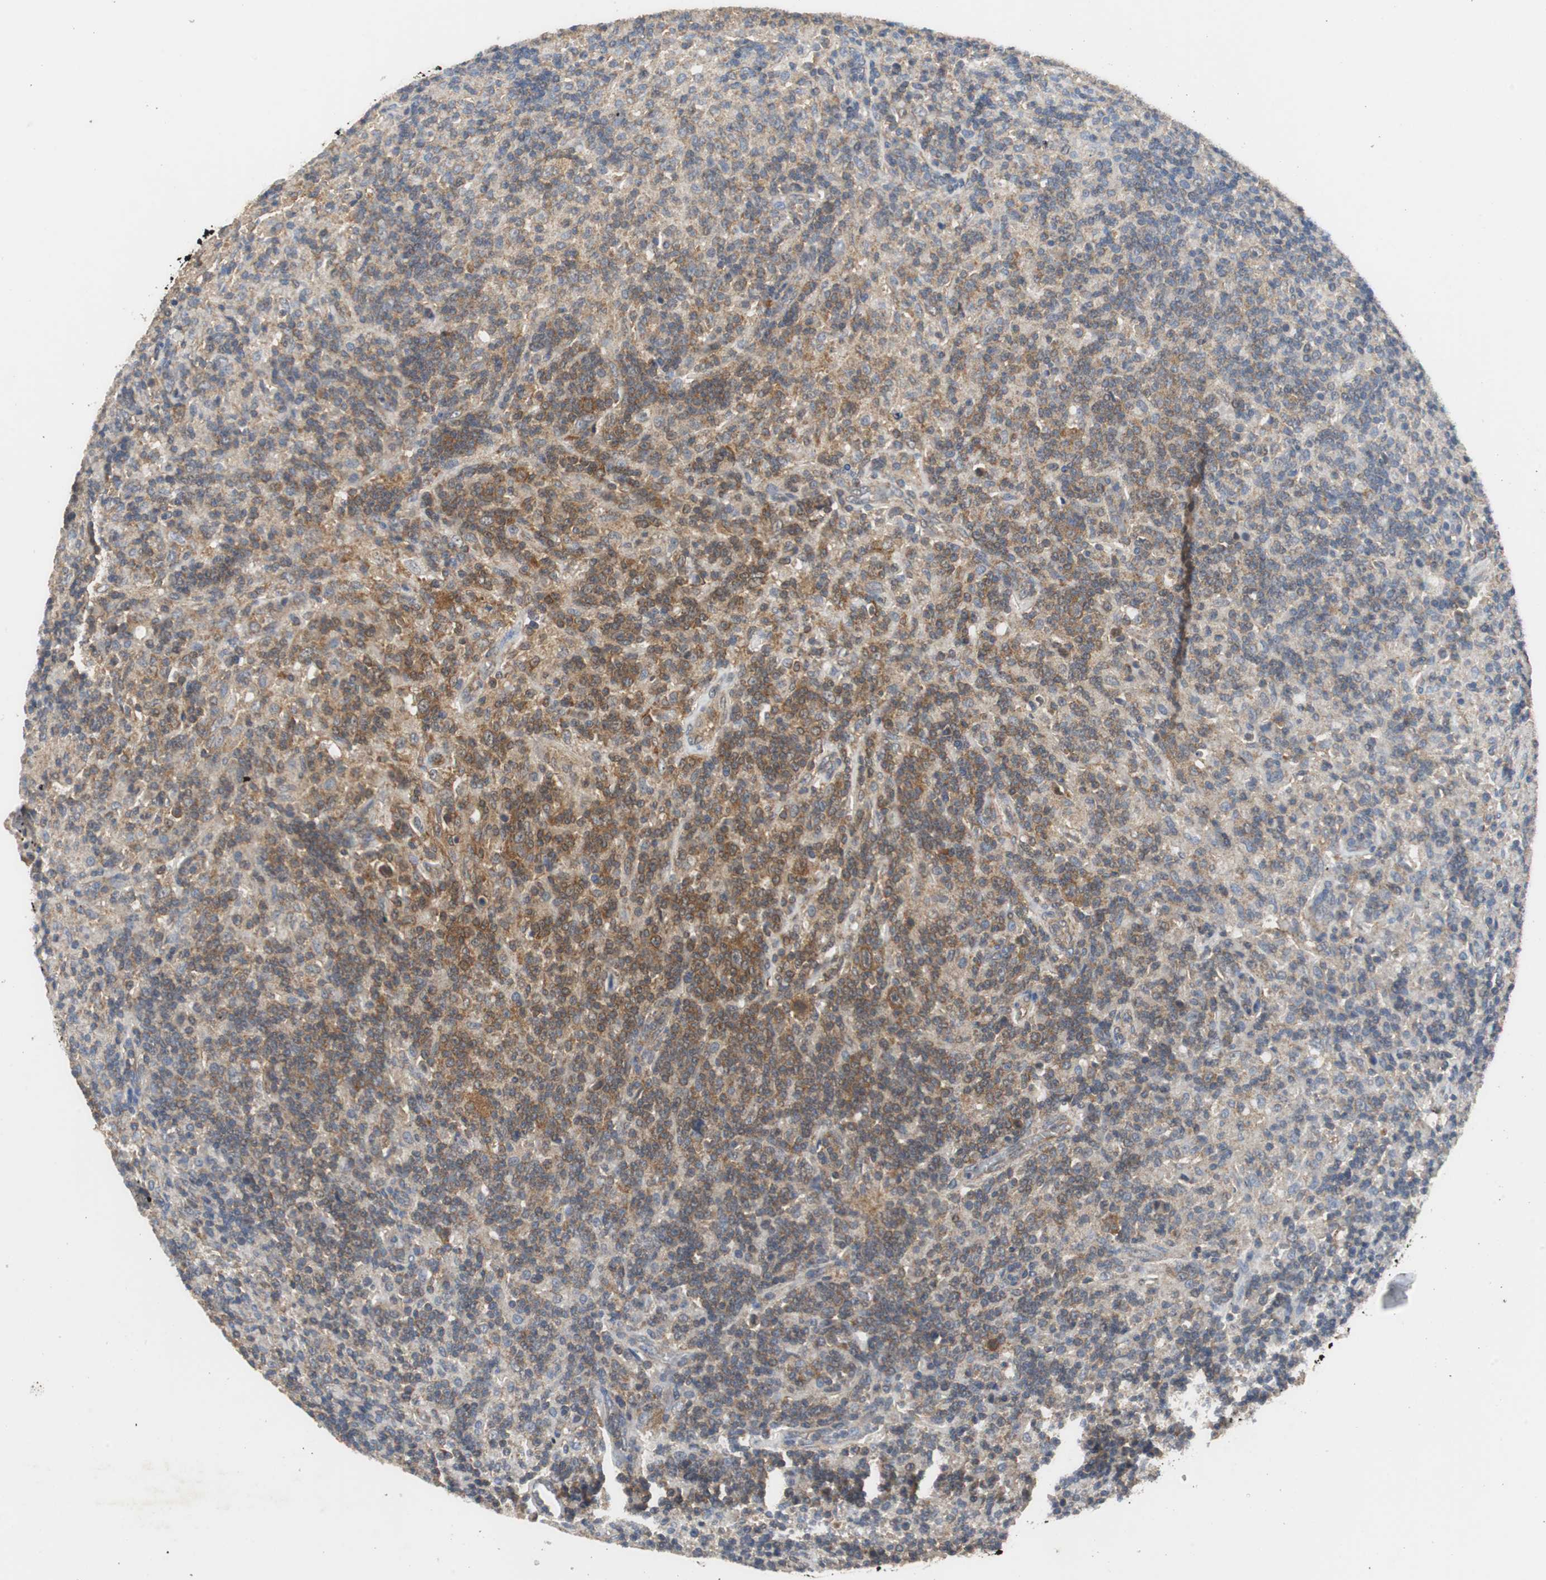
{"staining": {"intensity": "moderate", "quantity": ">75%", "location": "cytoplasmic/membranous"}, "tissue": "lymphoma", "cell_type": "Tumor cells", "image_type": "cancer", "snomed": [{"axis": "morphology", "description": "Hodgkin's disease, NOS"}, {"axis": "topography", "description": "Lymph node"}], "caption": "A brown stain labels moderate cytoplasmic/membranous staining of a protein in Hodgkin's disease tumor cells. The protein is shown in brown color, while the nuclei are stained blue.", "gene": "VBP1", "patient": {"sex": "male", "age": 70}}